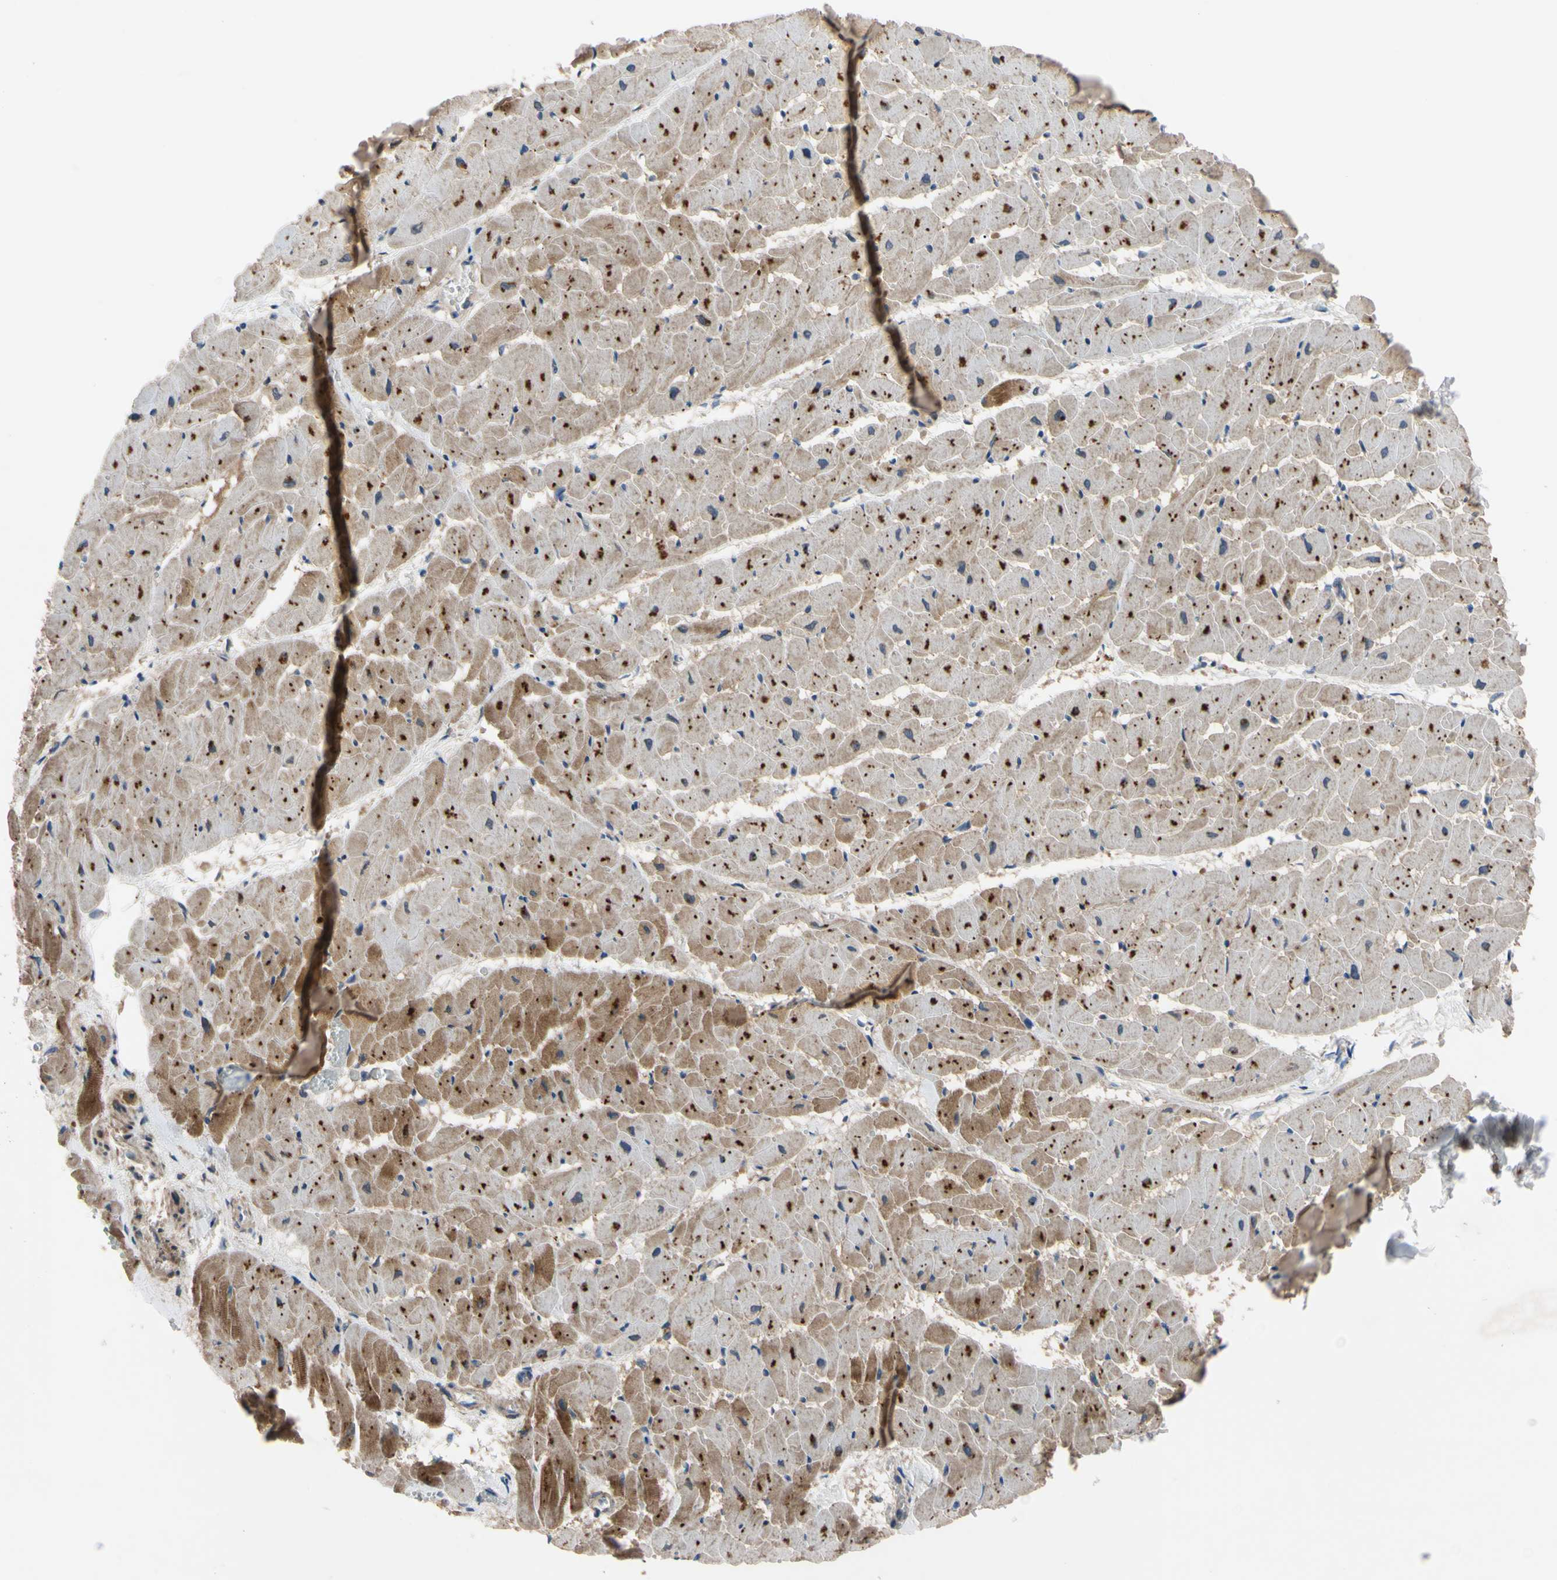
{"staining": {"intensity": "moderate", "quantity": ">75%", "location": "cytoplasmic/membranous"}, "tissue": "heart muscle", "cell_type": "Cardiomyocytes", "image_type": "normal", "snomed": [{"axis": "morphology", "description": "Normal tissue, NOS"}, {"axis": "topography", "description": "Heart"}], "caption": "Immunohistochemistry (IHC) micrograph of normal heart muscle: human heart muscle stained using IHC demonstrates medium levels of moderate protein expression localized specifically in the cytoplasmic/membranous of cardiomyocytes, appearing as a cytoplasmic/membranous brown color.", "gene": "SVIL", "patient": {"sex": "female", "age": 19}}